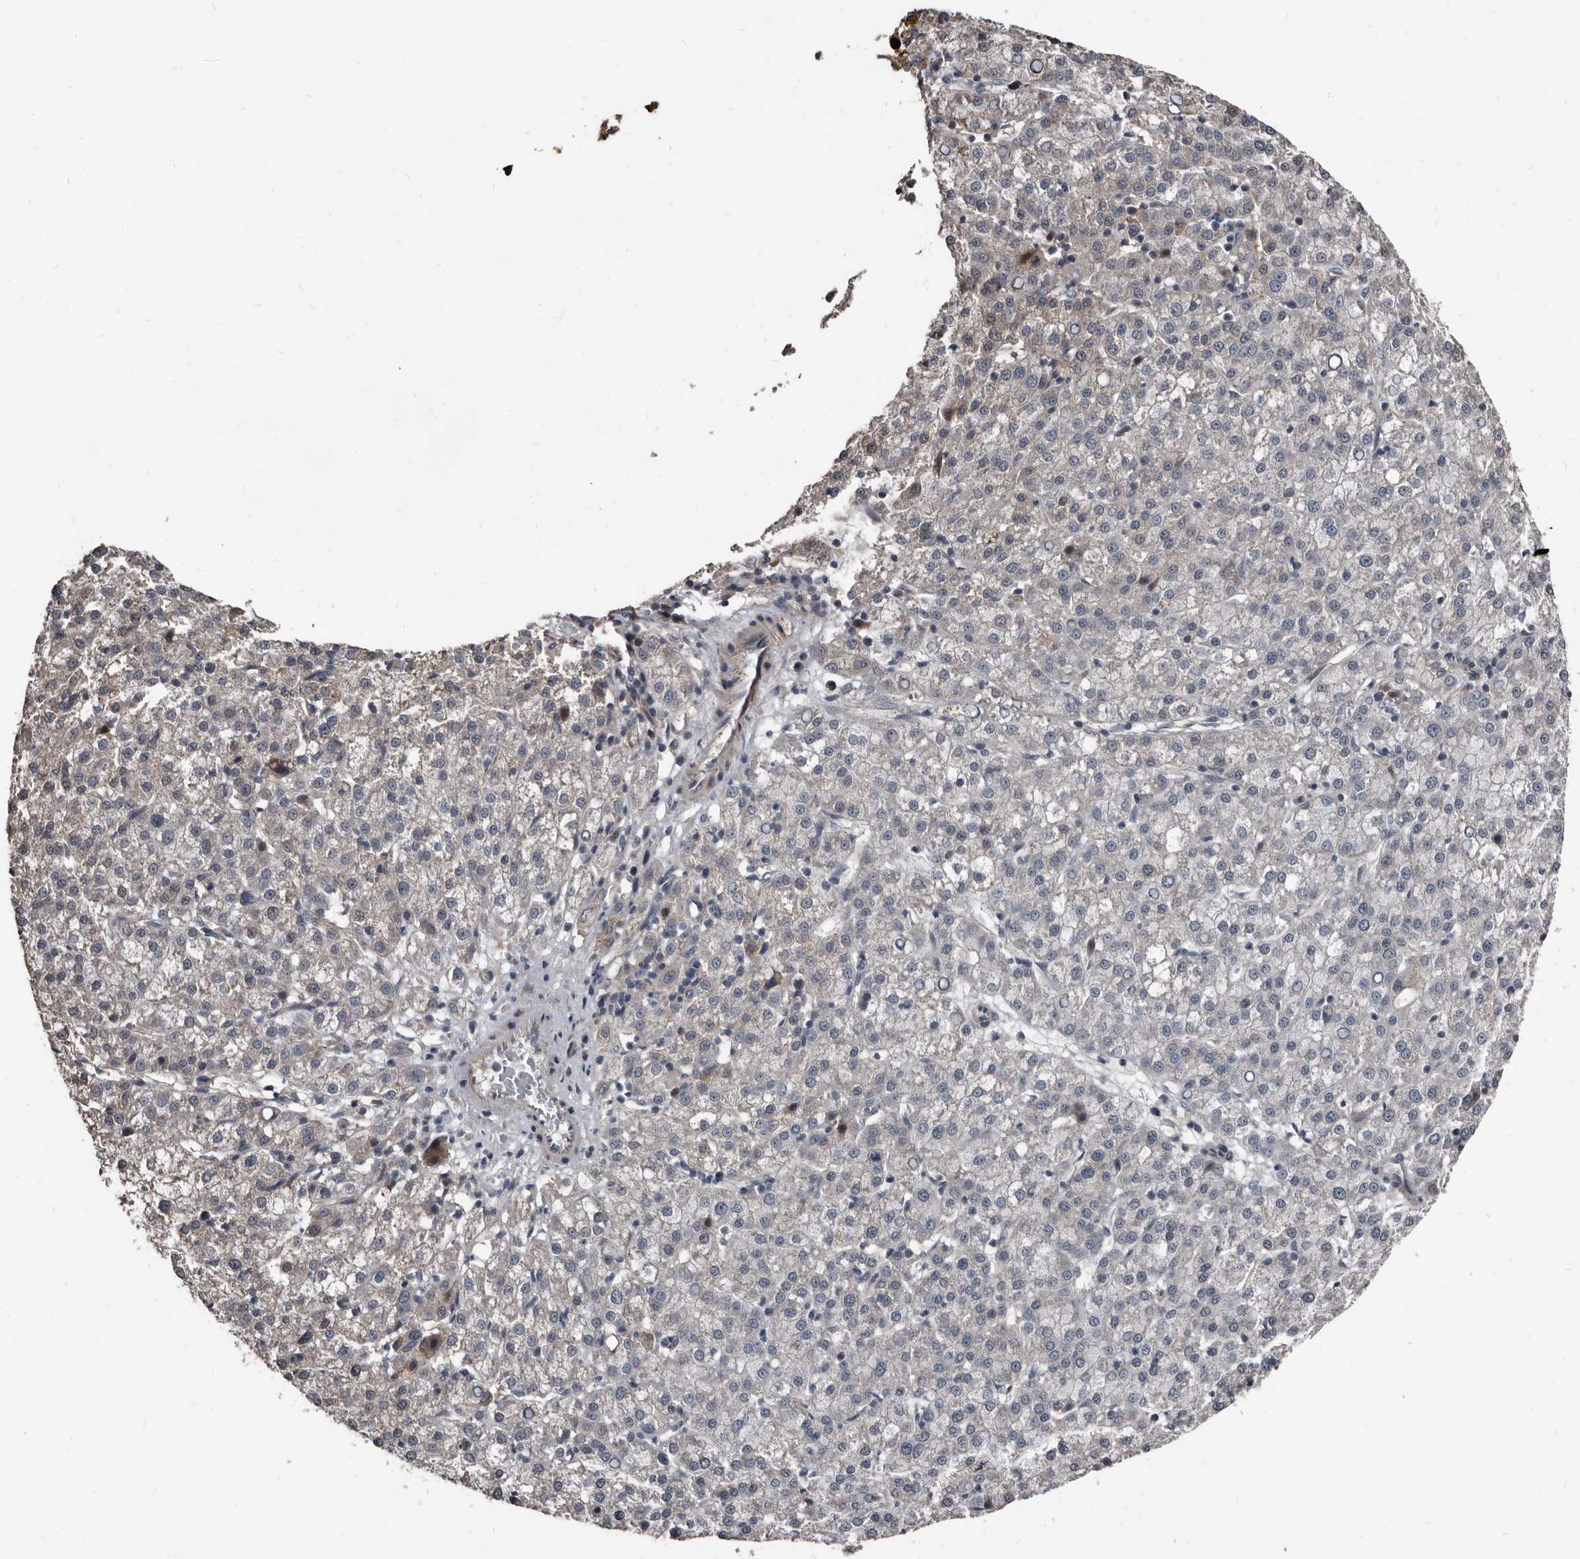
{"staining": {"intensity": "negative", "quantity": "none", "location": "none"}, "tissue": "liver cancer", "cell_type": "Tumor cells", "image_type": "cancer", "snomed": [{"axis": "morphology", "description": "Carcinoma, Hepatocellular, NOS"}, {"axis": "topography", "description": "Liver"}], "caption": "Human liver hepatocellular carcinoma stained for a protein using immunohistochemistry (IHC) demonstrates no staining in tumor cells.", "gene": "DHPS", "patient": {"sex": "female", "age": 58}}